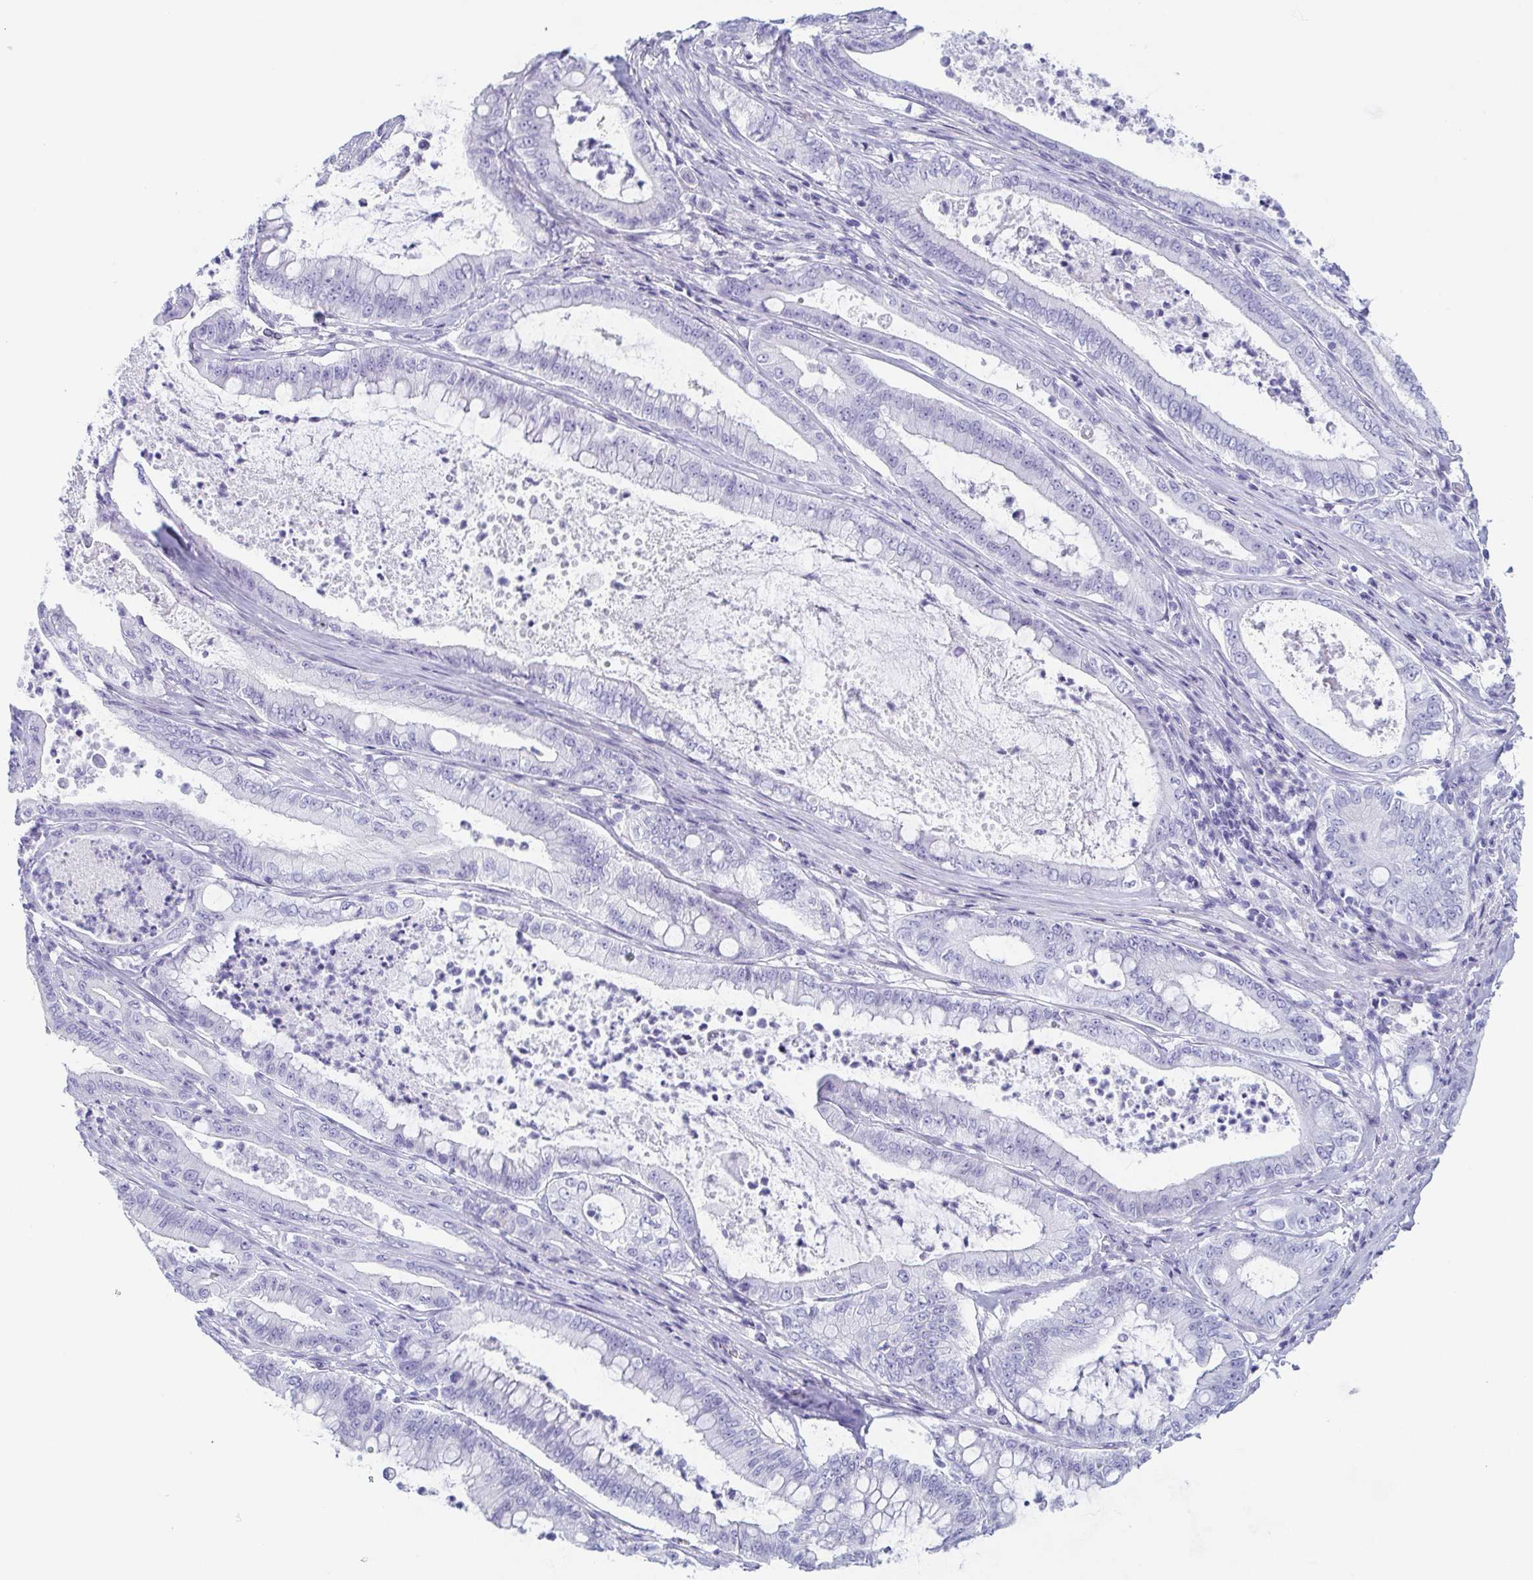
{"staining": {"intensity": "negative", "quantity": "none", "location": "none"}, "tissue": "pancreatic cancer", "cell_type": "Tumor cells", "image_type": "cancer", "snomed": [{"axis": "morphology", "description": "Adenocarcinoma, NOS"}, {"axis": "topography", "description": "Pancreas"}], "caption": "IHC micrograph of human pancreatic cancer (adenocarcinoma) stained for a protein (brown), which exhibits no expression in tumor cells.", "gene": "PRR4", "patient": {"sex": "male", "age": 71}}